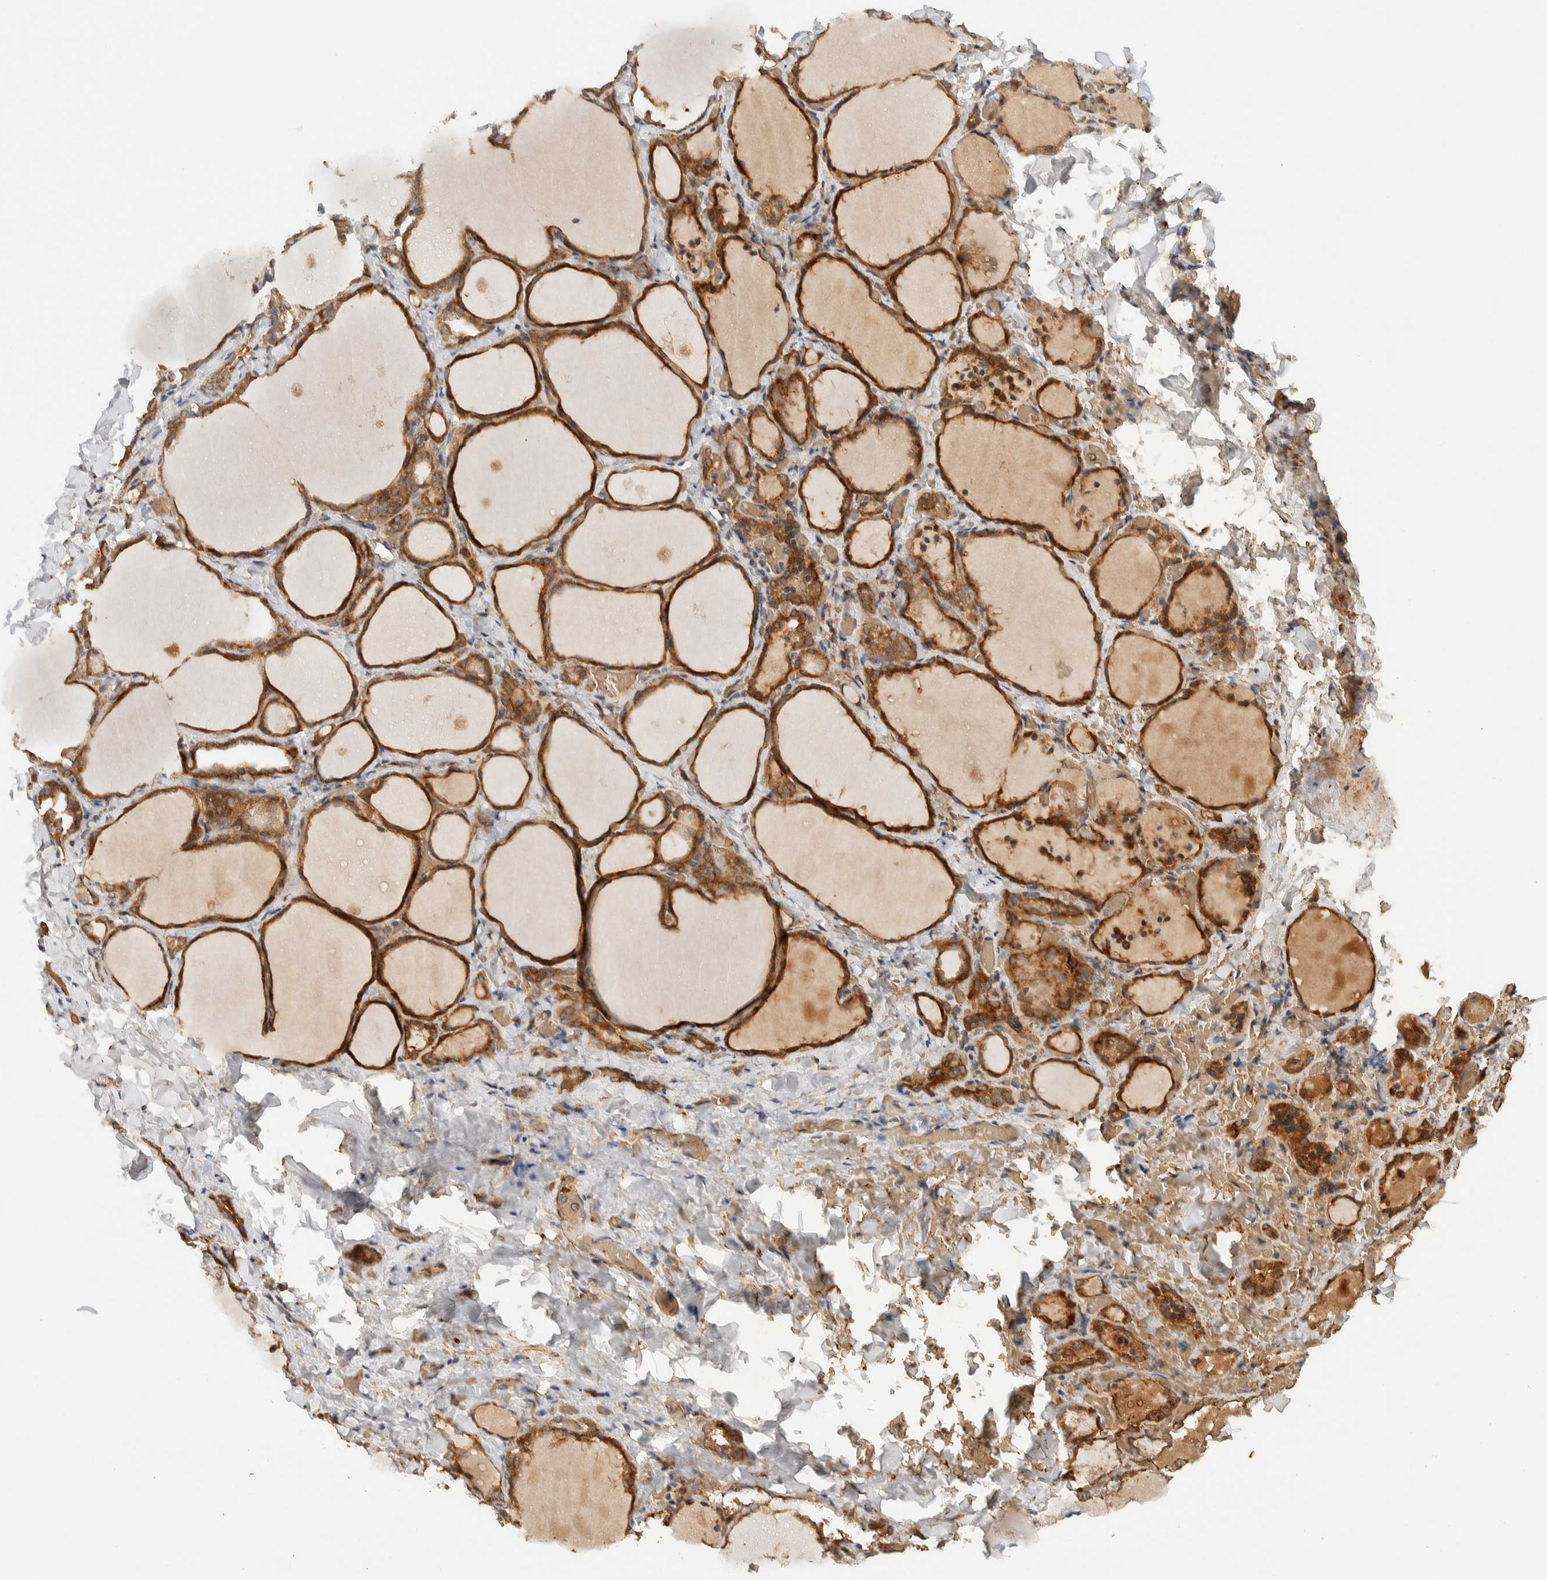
{"staining": {"intensity": "strong", "quantity": ">75%", "location": "cytoplasmic/membranous"}, "tissue": "thyroid gland", "cell_type": "Glandular cells", "image_type": "normal", "snomed": [{"axis": "morphology", "description": "Normal tissue, NOS"}, {"axis": "morphology", "description": "Papillary adenocarcinoma, NOS"}, {"axis": "topography", "description": "Thyroid gland"}], "caption": "Thyroid gland stained with immunohistochemistry (IHC) exhibits strong cytoplasmic/membranous staining in about >75% of glandular cells. (DAB (3,3'-diaminobenzidine) = brown stain, brightfield microscopy at high magnification).", "gene": "TTI2", "patient": {"sex": "female", "age": 30}}